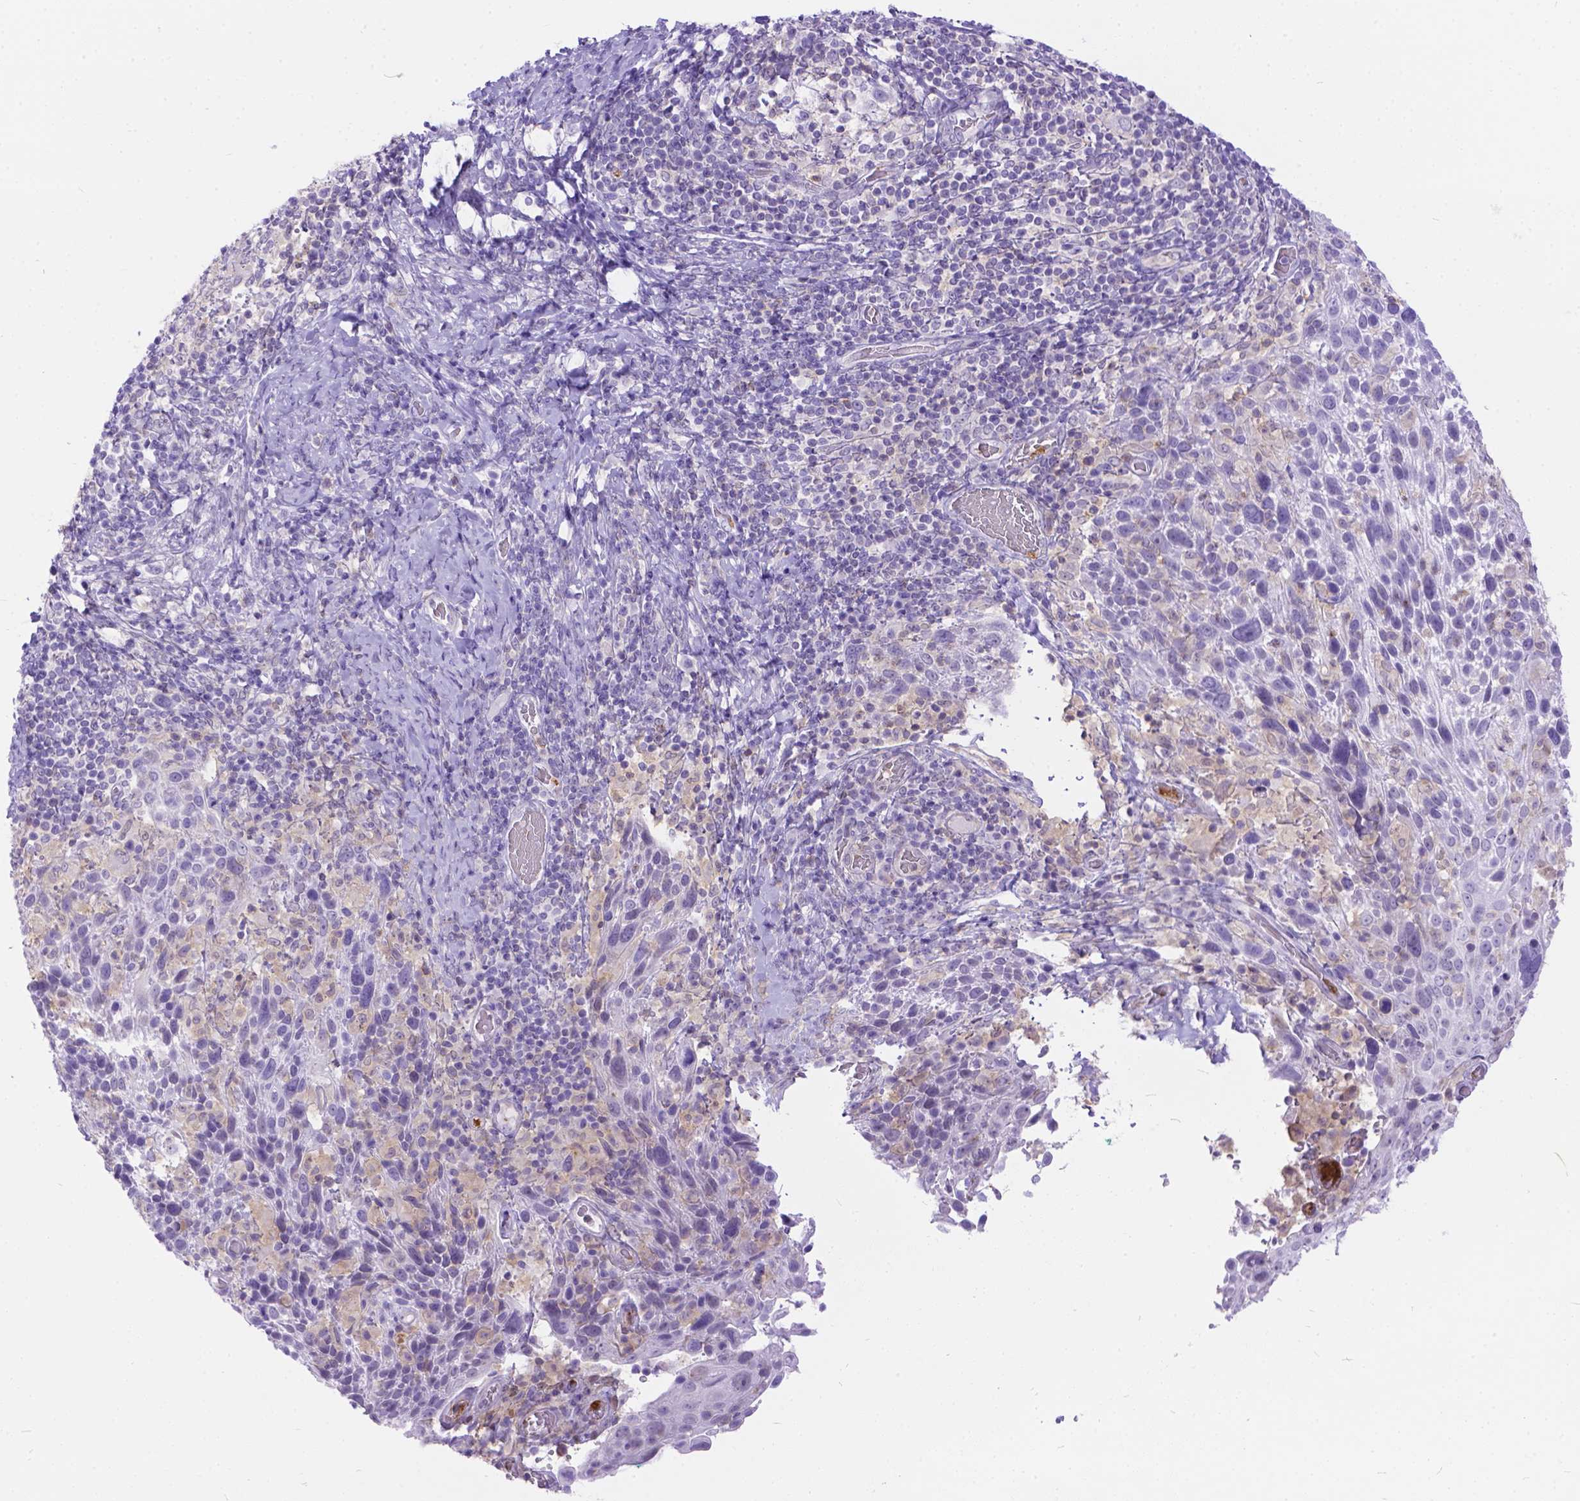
{"staining": {"intensity": "weak", "quantity": "<25%", "location": "cytoplasmic/membranous"}, "tissue": "cervical cancer", "cell_type": "Tumor cells", "image_type": "cancer", "snomed": [{"axis": "morphology", "description": "Squamous cell carcinoma, NOS"}, {"axis": "topography", "description": "Cervix"}], "caption": "This histopathology image is of cervical squamous cell carcinoma stained with immunohistochemistry (IHC) to label a protein in brown with the nuclei are counter-stained blue. There is no positivity in tumor cells. (Stains: DAB immunohistochemistry (IHC) with hematoxylin counter stain, Microscopy: brightfield microscopy at high magnification).", "gene": "TMEM169", "patient": {"sex": "female", "age": 61}}